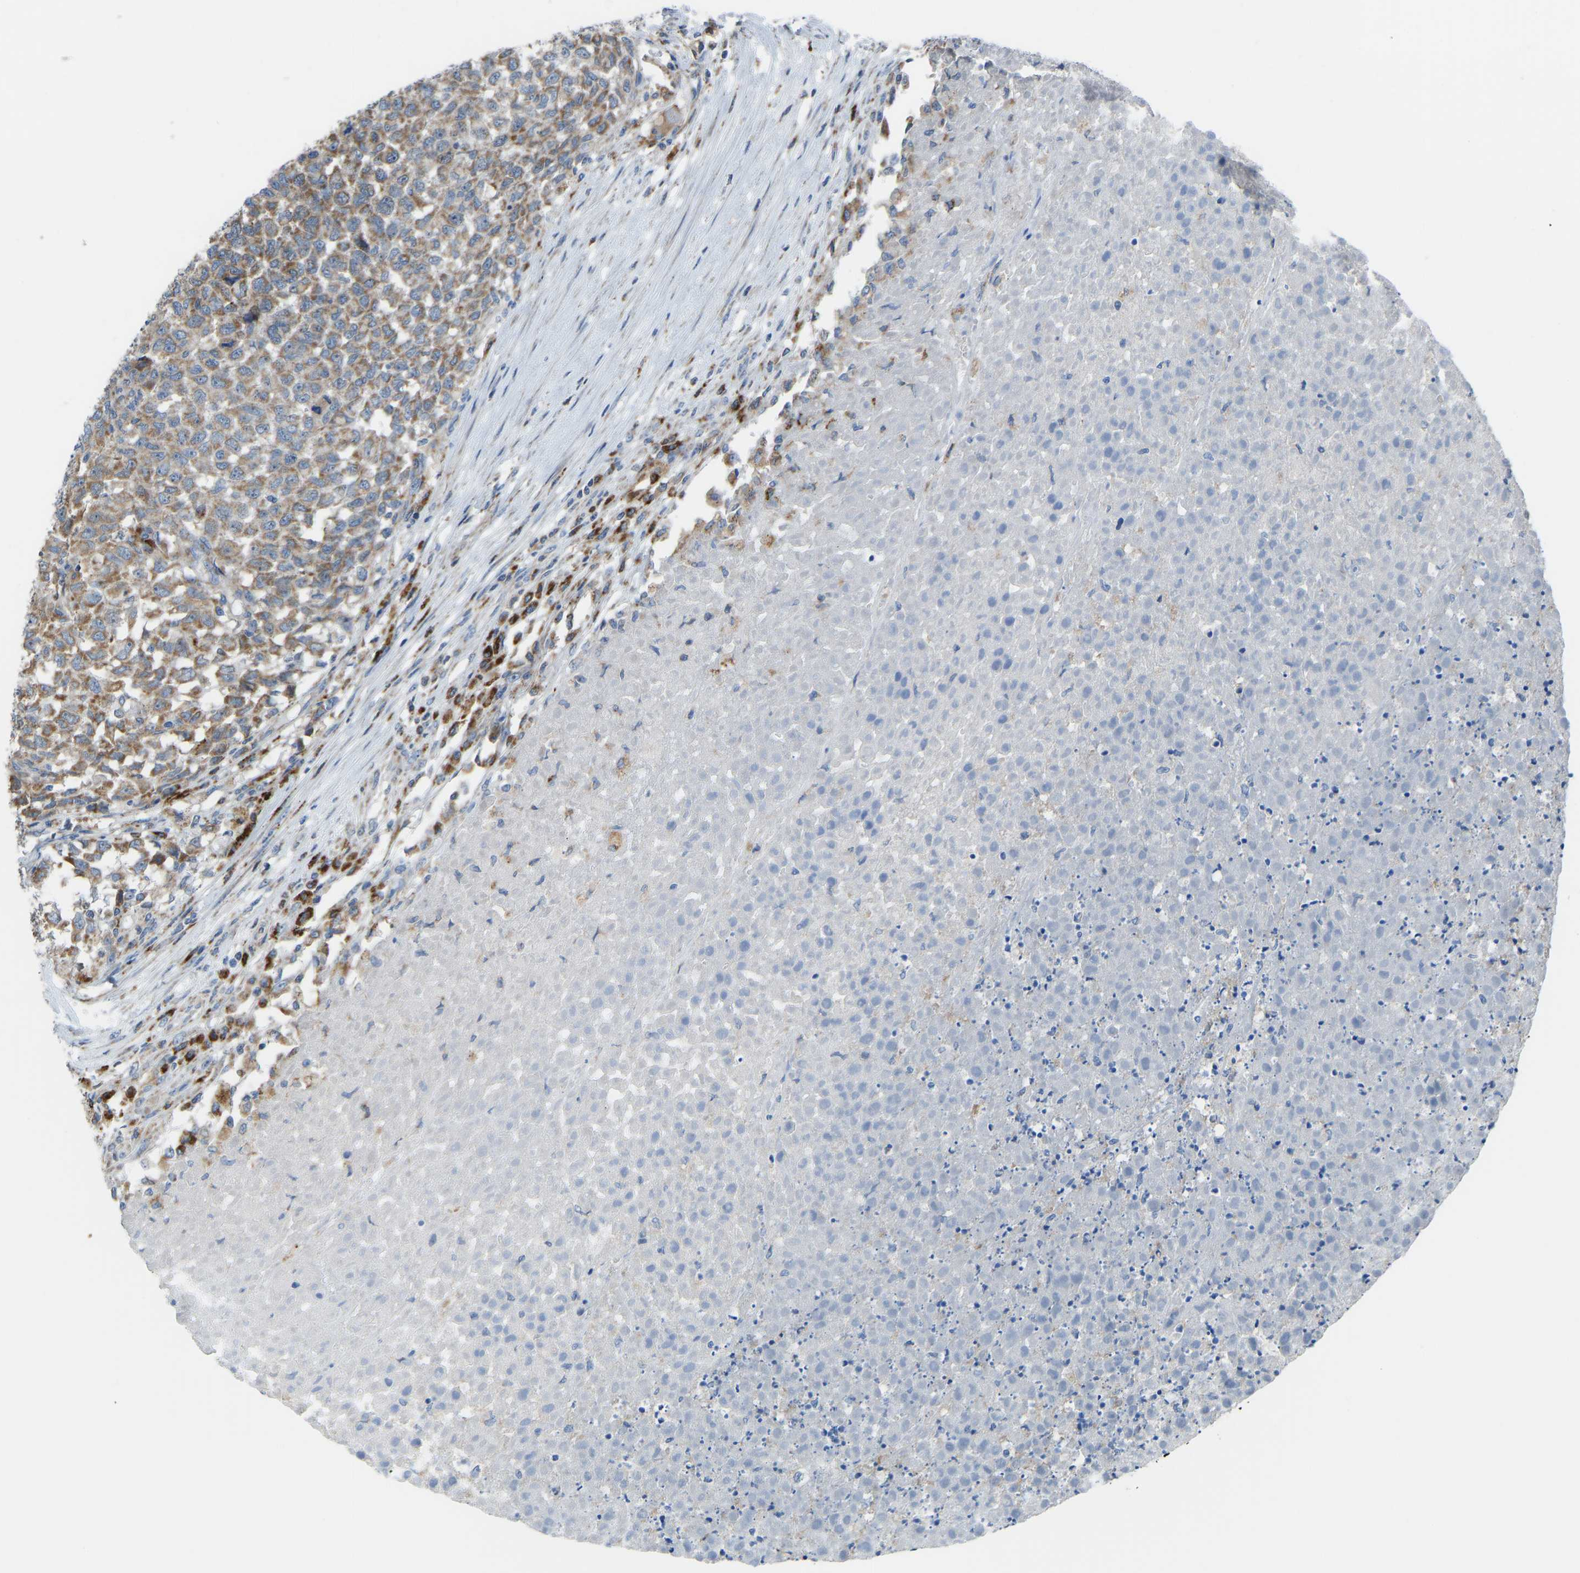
{"staining": {"intensity": "moderate", "quantity": ">75%", "location": "cytoplasmic/membranous"}, "tissue": "testis cancer", "cell_type": "Tumor cells", "image_type": "cancer", "snomed": [{"axis": "morphology", "description": "Seminoma, NOS"}, {"axis": "topography", "description": "Testis"}], "caption": "Immunohistochemical staining of testis cancer (seminoma) shows moderate cytoplasmic/membranous protein staining in about >75% of tumor cells.", "gene": "SMIM20", "patient": {"sex": "male", "age": 59}}